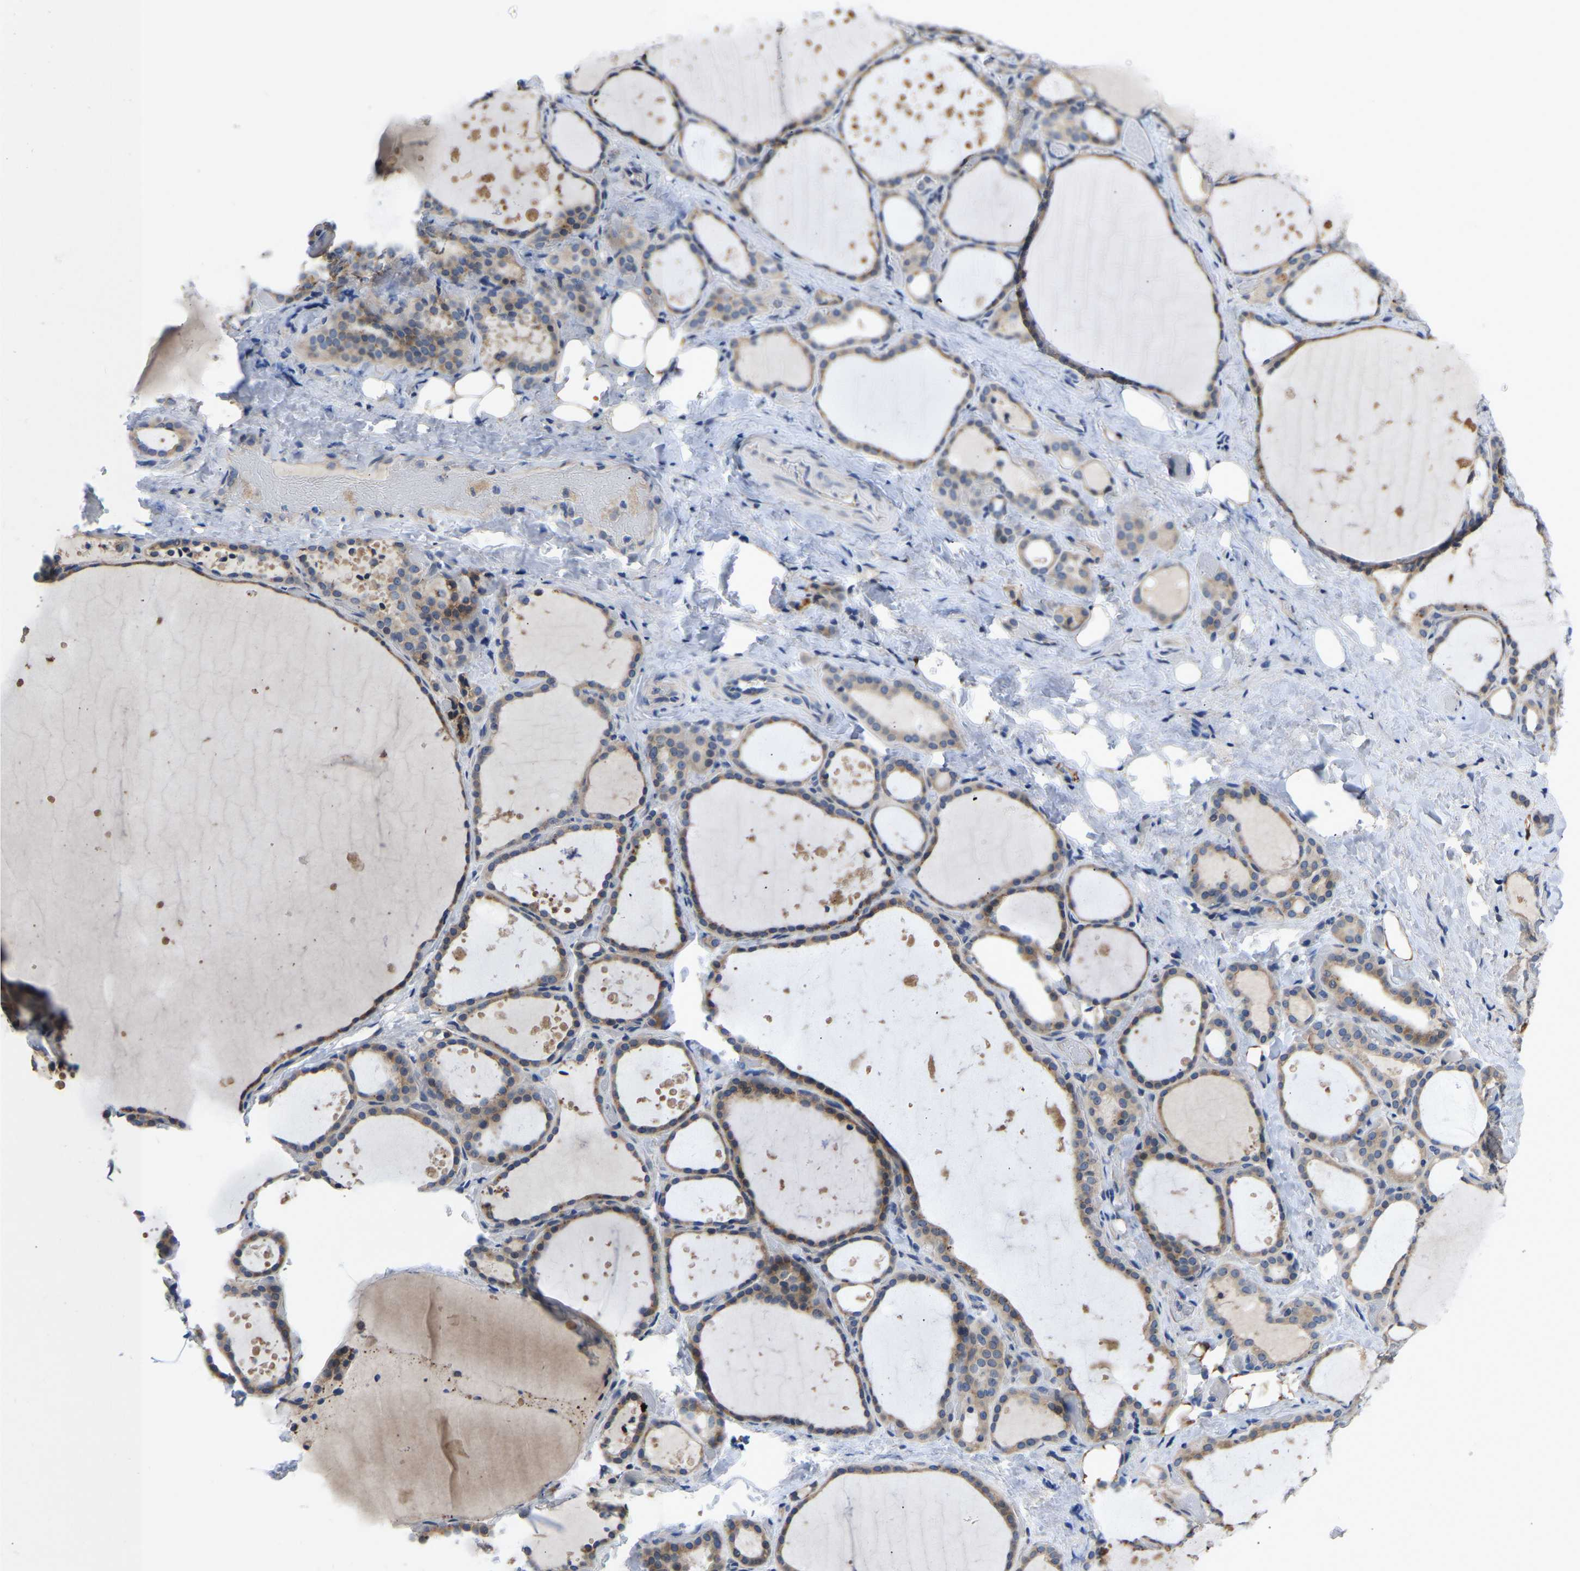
{"staining": {"intensity": "moderate", "quantity": ">75%", "location": "cytoplasmic/membranous"}, "tissue": "thyroid gland", "cell_type": "Glandular cells", "image_type": "normal", "snomed": [{"axis": "morphology", "description": "Normal tissue, NOS"}, {"axis": "topography", "description": "Thyroid gland"}], "caption": "DAB (3,3'-diaminobenzidine) immunohistochemical staining of unremarkable thyroid gland exhibits moderate cytoplasmic/membranous protein expression in about >75% of glandular cells.", "gene": "ABCA10", "patient": {"sex": "female", "age": 44}}